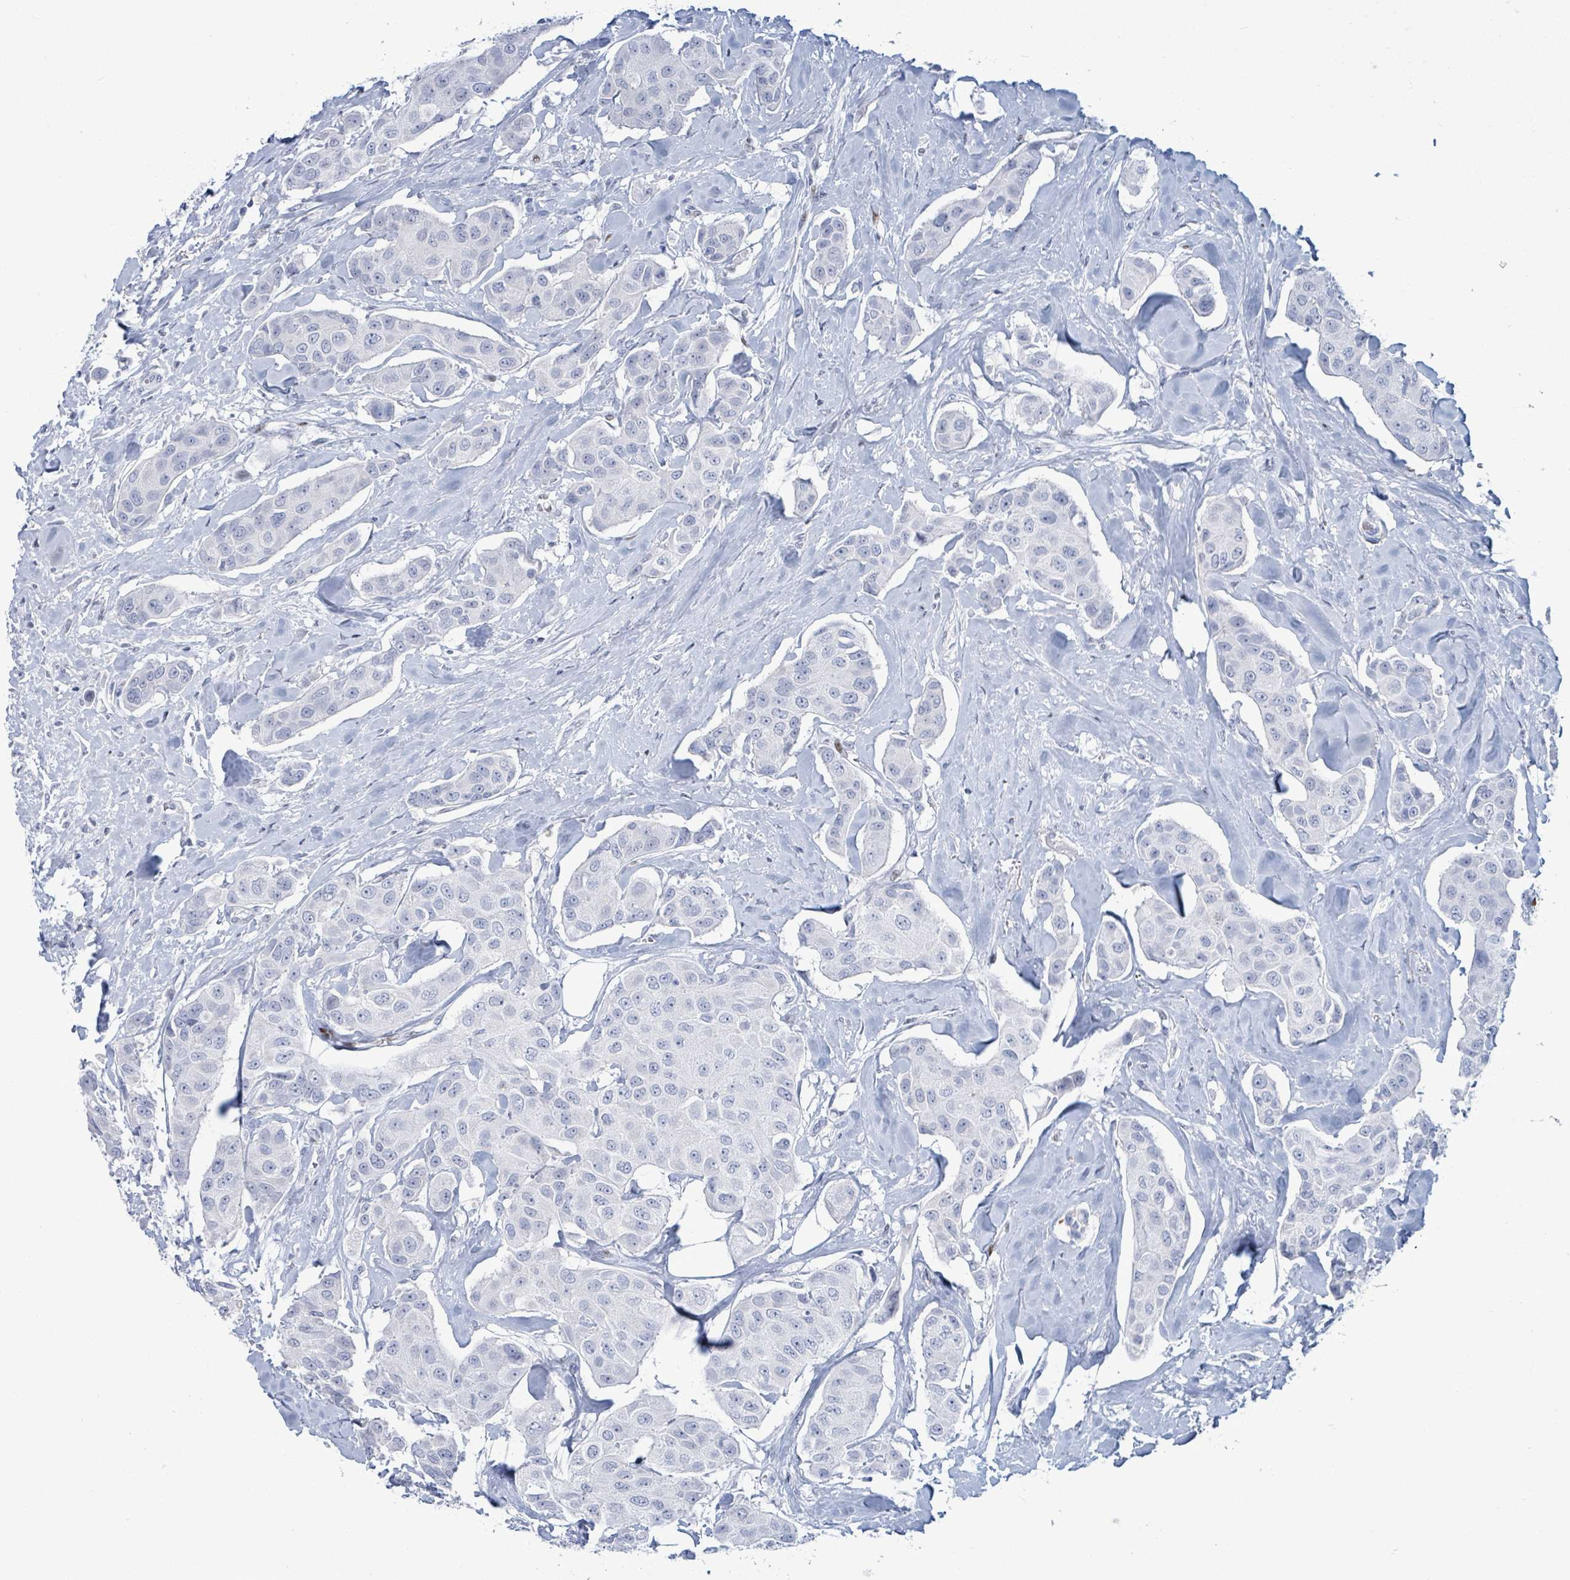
{"staining": {"intensity": "negative", "quantity": "none", "location": "none"}, "tissue": "breast cancer", "cell_type": "Tumor cells", "image_type": "cancer", "snomed": [{"axis": "morphology", "description": "Duct carcinoma"}, {"axis": "topography", "description": "Breast"}, {"axis": "topography", "description": "Lymph node"}], "caption": "An IHC photomicrograph of breast intraductal carcinoma is shown. There is no staining in tumor cells of breast intraductal carcinoma. (Immunohistochemistry (ihc), brightfield microscopy, high magnification).", "gene": "MALL", "patient": {"sex": "female", "age": 80}}